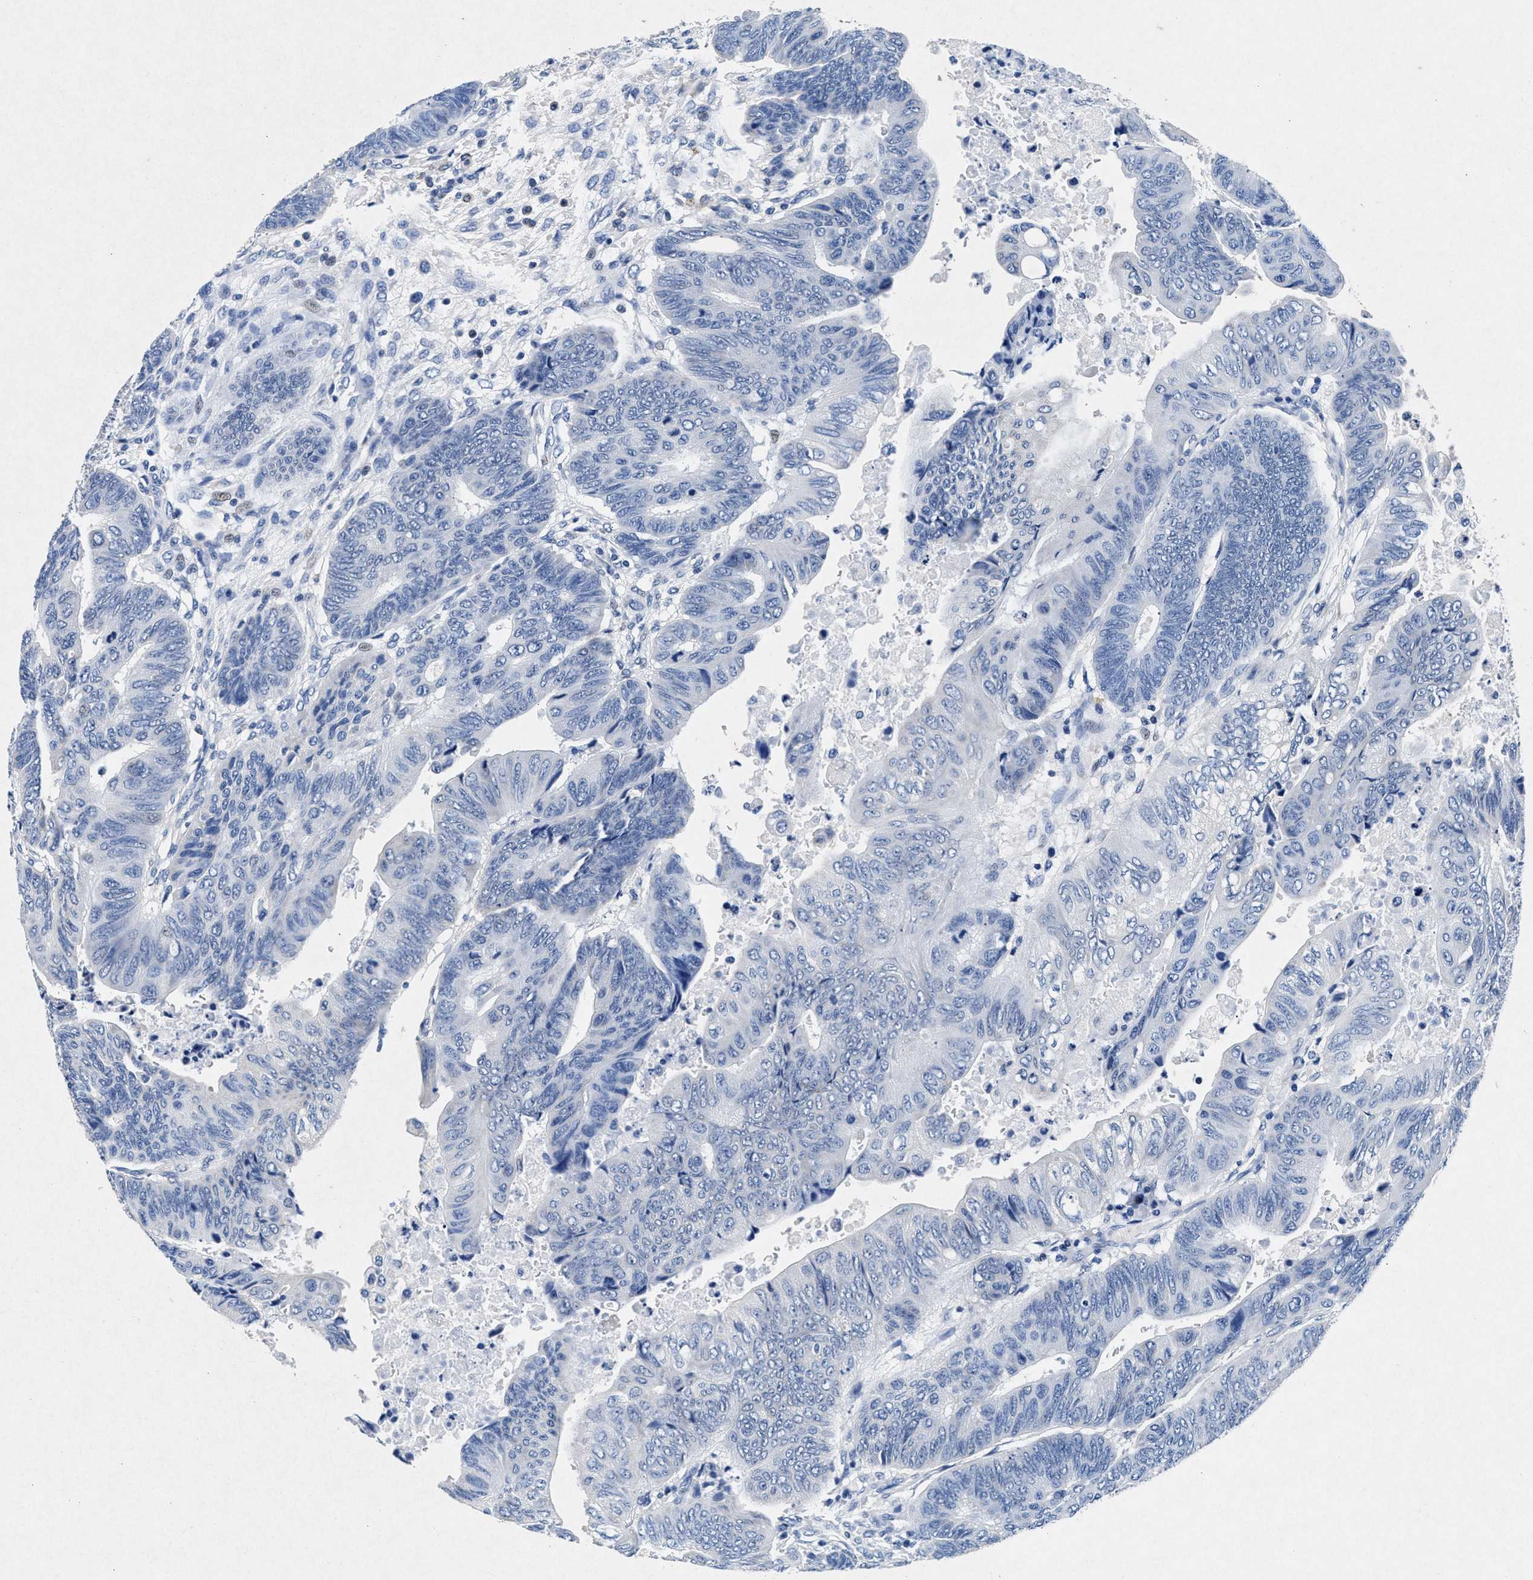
{"staining": {"intensity": "negative", "quantity": "none", "location": "none"}, "tissue": "colorectal cancer", "cell_type": "Tumor cells", "image_type": "cancer", "snomed": [{"axis": "morphology", "description": "Normal tissue, NOS"}, {"axis": "morphology", "description": "Adenocarcinoma, NOS"}, {"axis": "topography", "description": "Rectum"}, {"axis": "topography", "description": "Peripheral nerve tissue"}], "caption": "Human colorectal cancer (adenocarcinoma) stained for a protein using IHC displays no expression in tumor cells.", "gene": "MAP6", "patient": {"sex": "male", "age": 92}}